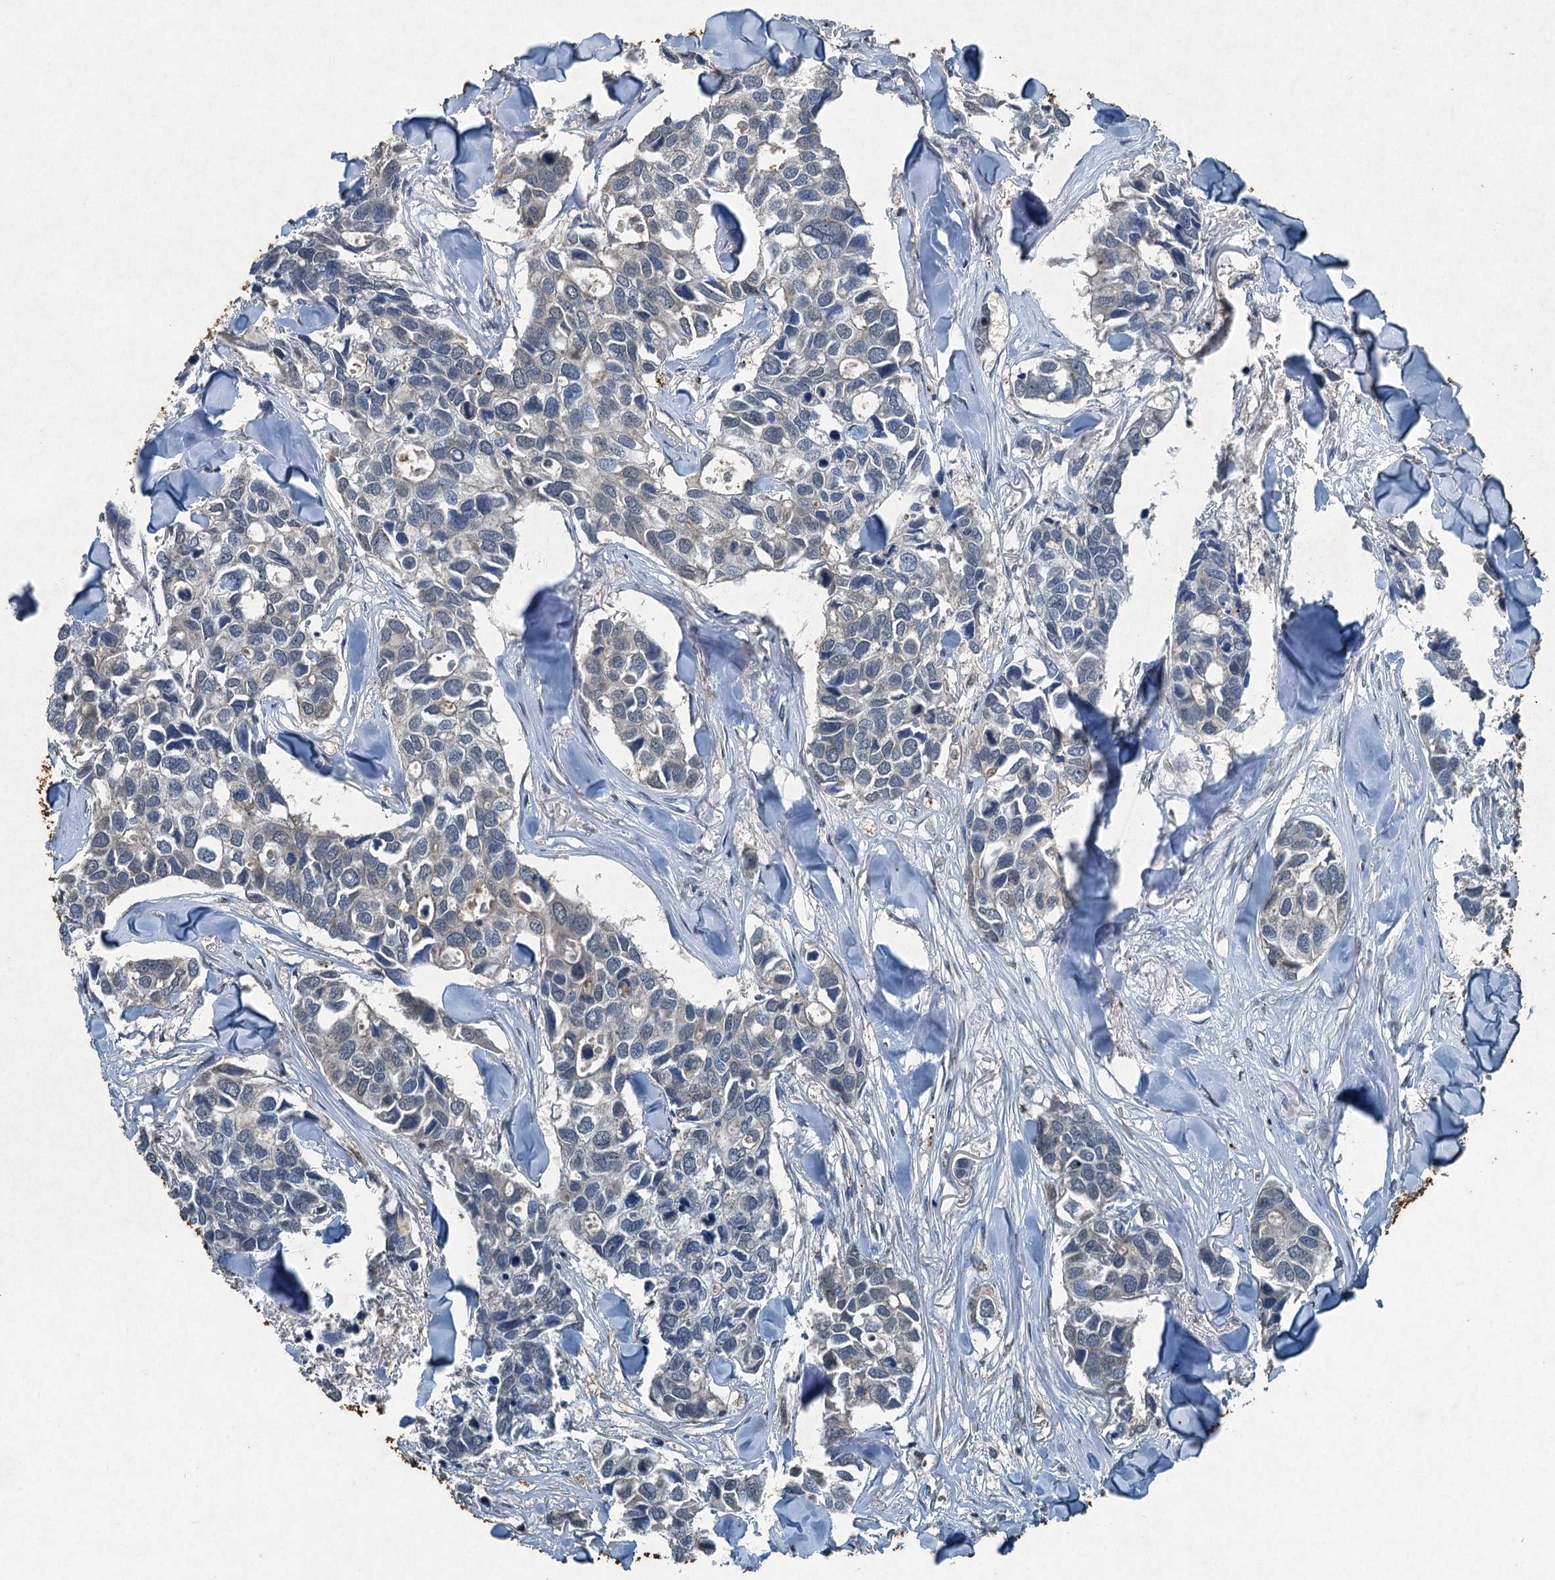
{"staining": {"intensity": "negative", "quantity": "none", "location": "none"}, "tissue": "breast cancer", "cell_type": "Tumor cells", "image_type": "cancer", "snomed": [{"axis": "morphology", "description": "Duct carcinoma"}, {"axis": "topography", "description": "Breast"}], "caption": "Breast intraductal carcinoma was stained to show a protein in brown. There is no significant staining in tumor cells.", "gene": "TCTN1", "patient": {"sex": "female", "age": 83}}